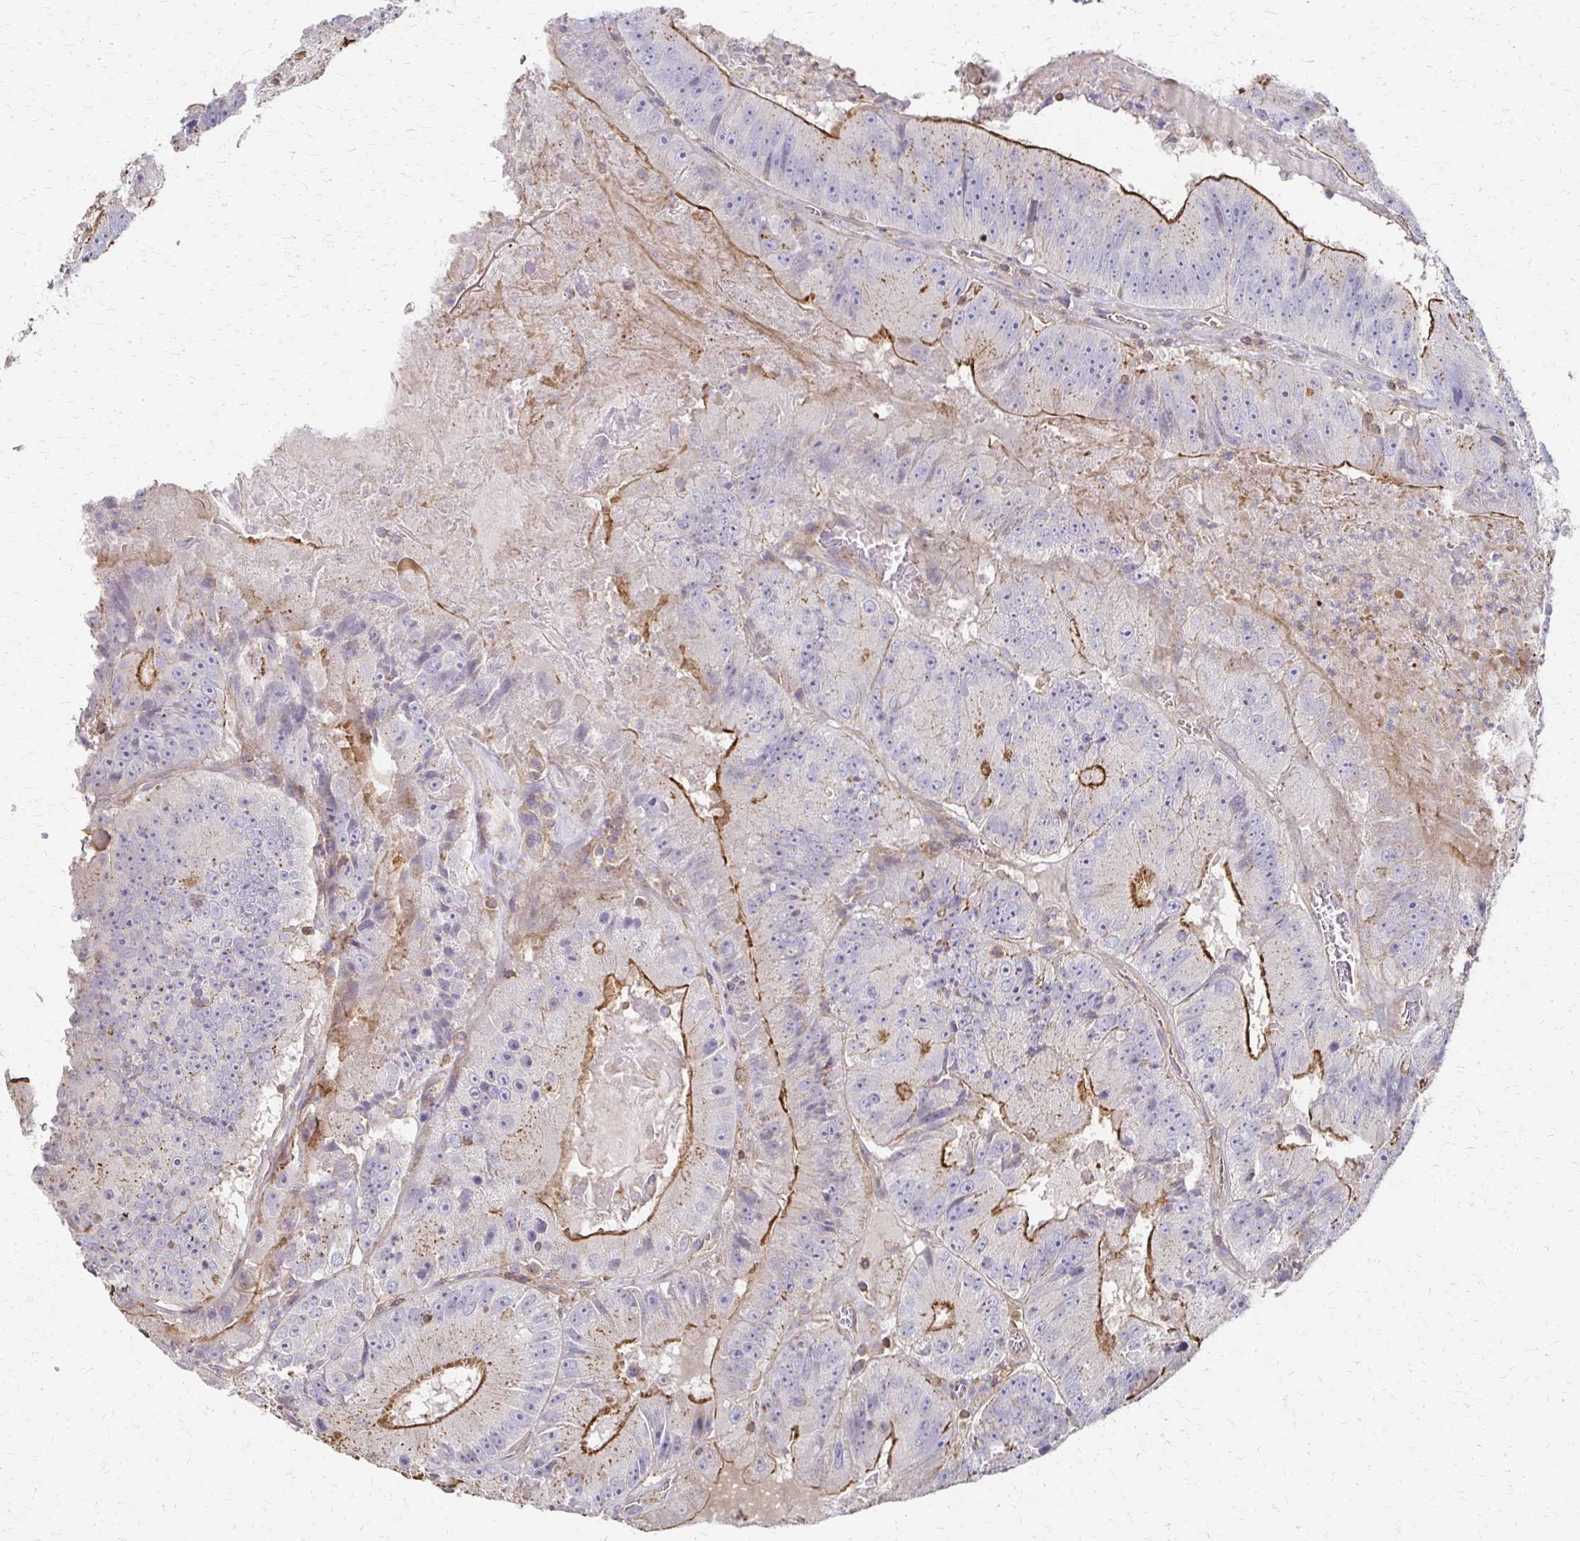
{"staining": {"intensity": "moderate", "quantity": "<25%", "location": "cytoplasmic/membranous"}, "tissue": "colorectal cancer", "cell_type": "Tumor cells", "image_type": "cancer", "snomed": [{"axis": "morphology", "description": "Adenocarcinoma, NOS"}, {"axis": "topography", "description": "Colon"}], "caption": "An immunohistochemistry (IHC) photomicrograph of neoplastic tissue is shown. Protein staining in brown highlights moderate cytoplasmic/membranous positivity in colorectal cancer (adenocarcinoma) within tumor cells.", "gene": "C1QTNF7", "patient": {"sex": "female", "age": 86}}